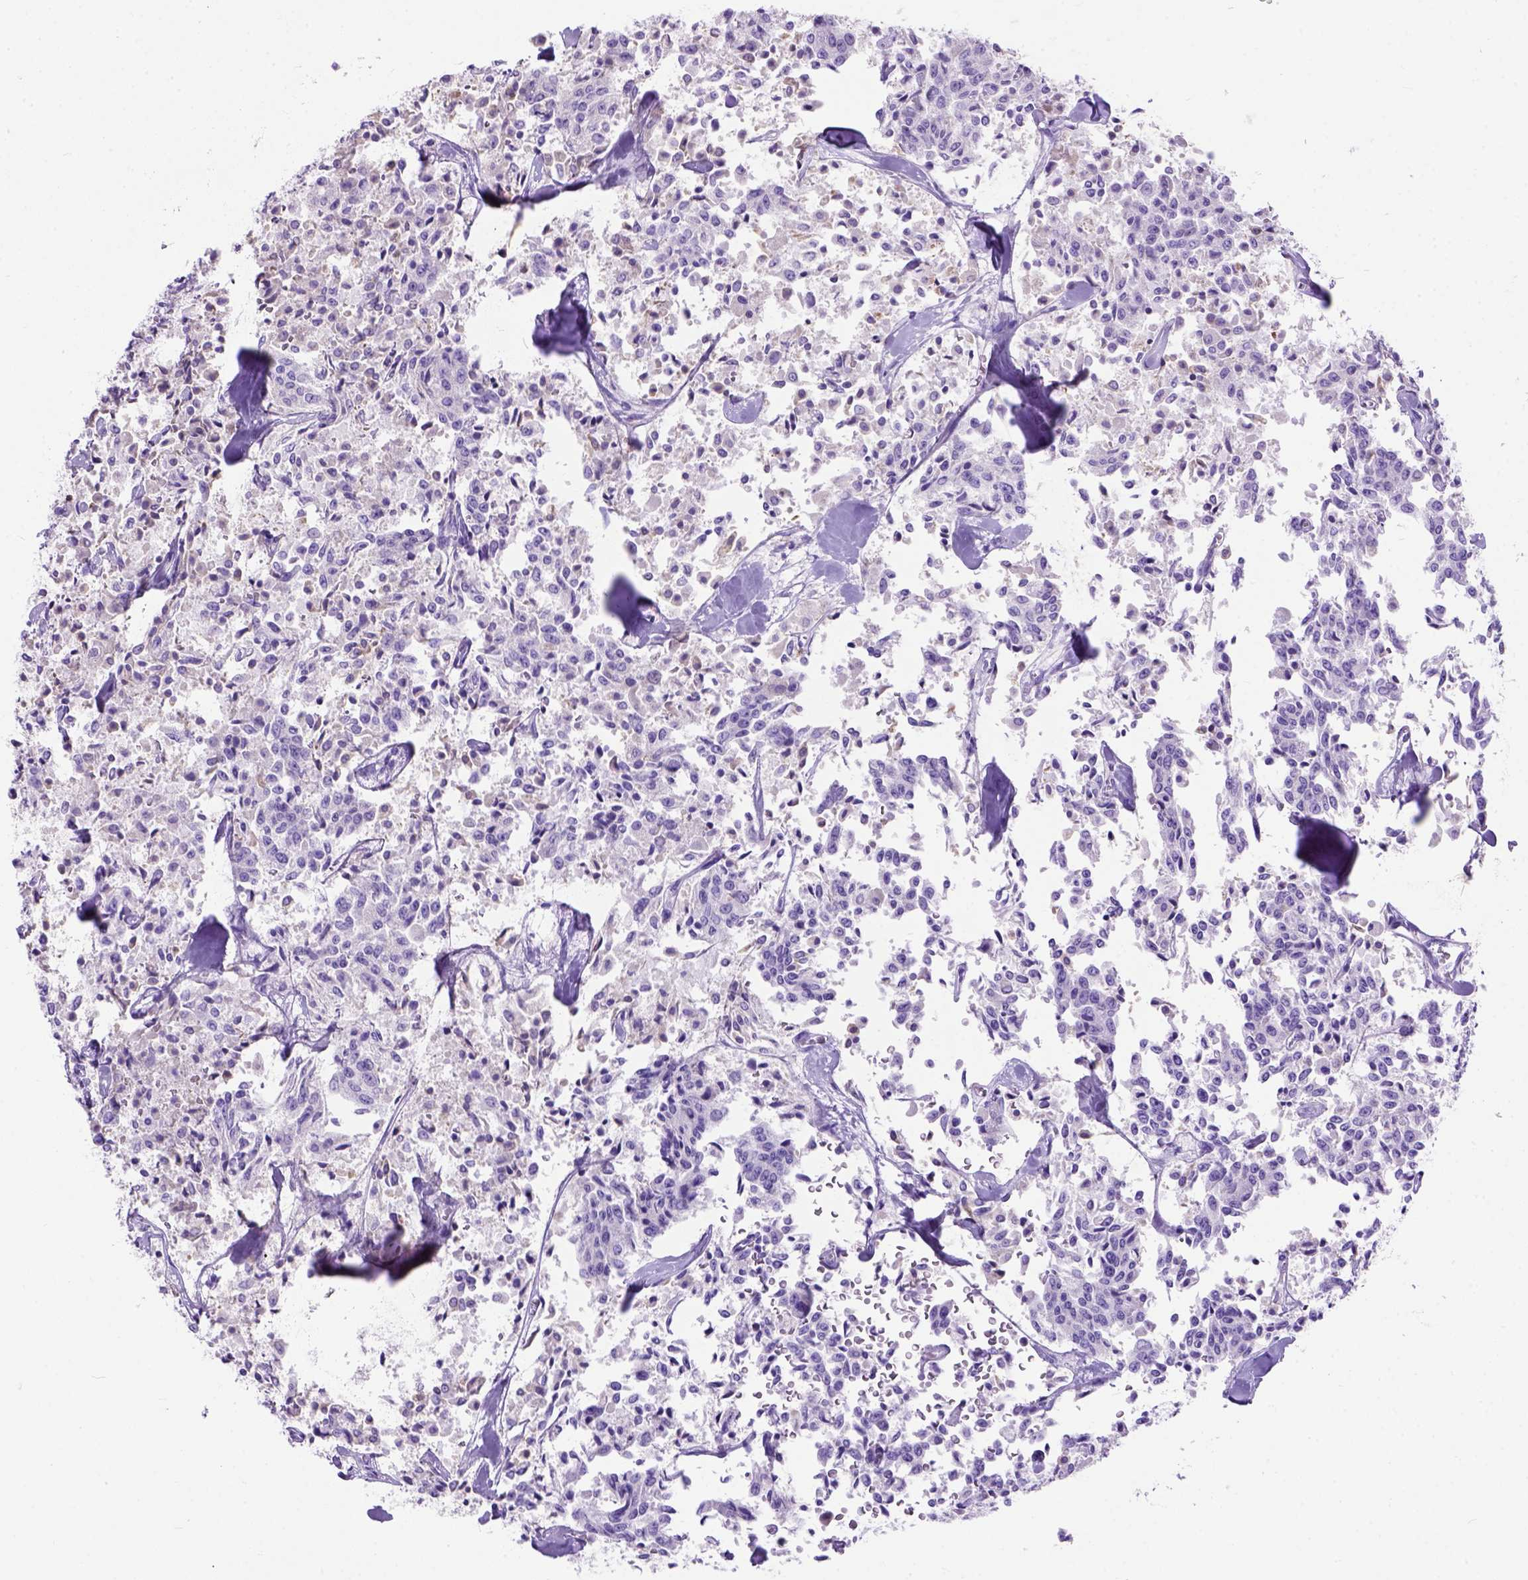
{"staining": {"intensity": "negative", "quantity": "none", "location": "none"}, "tissue": "carcinoid", "cell_type": "Tumor cells", "image_type": "cancer", "snomed": [{"axis": "morphology", "description": "Carcinoid, malignant, NOS"}, {"axis": "topography", "description": "Lung"}], "caption": "Immunohistochemical staining of human carcinoid displays no significant positivity in tumor cells.", "gene": "ODAD3", "patient": {"sex": "male", "age": 71}}